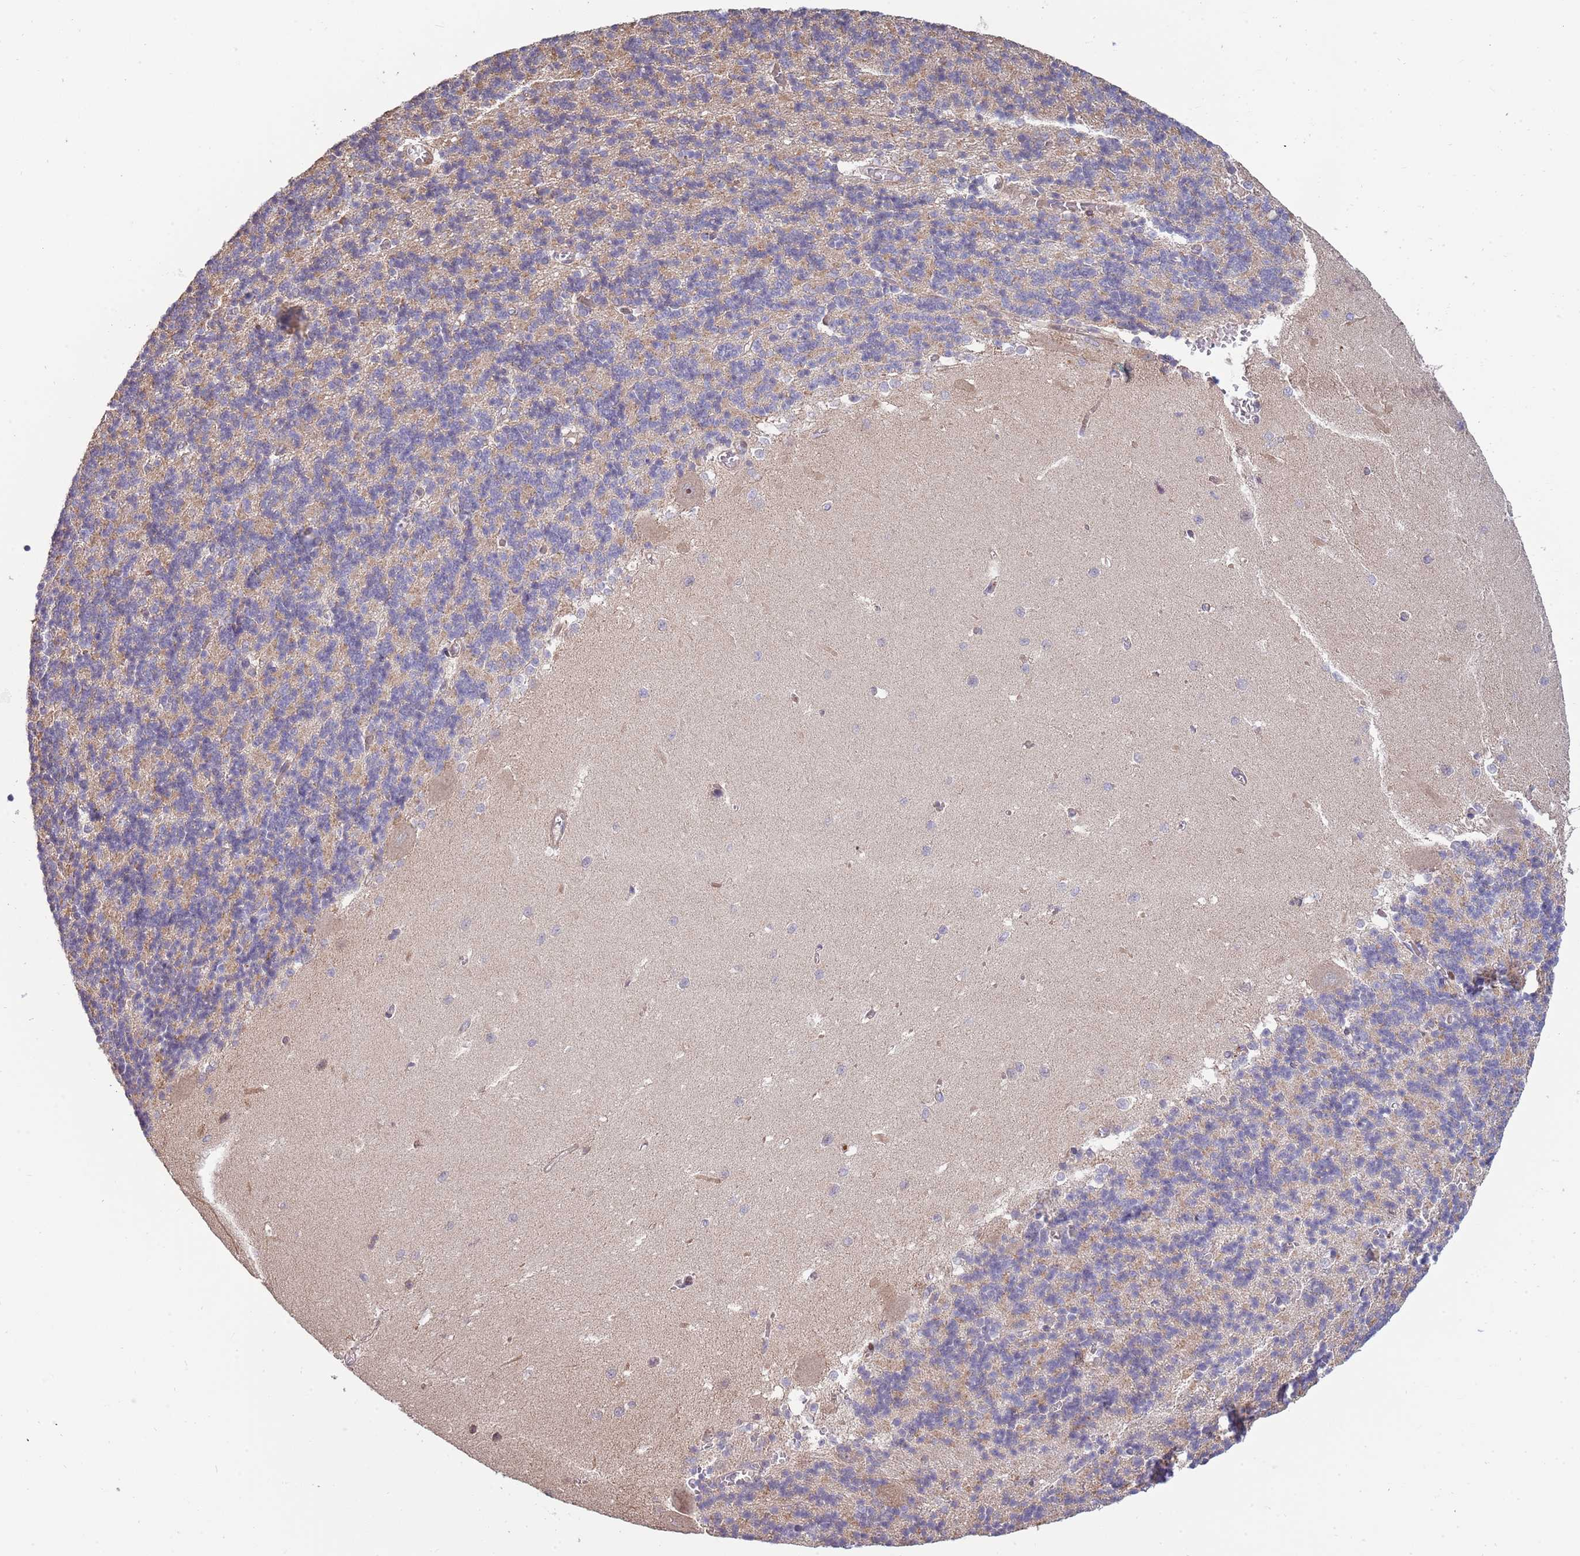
{"staining": {"intensity": "weak", "quantity": "25%-75%", "location": "cytoplasmic/membranous"}, "tissue": "cerebellum", "cell_type": "Cells in granular layer", "image_type": "normal", "snomed": [{"axis": "morphology", "description": "Normal tissue, NOS"}, {"axis": "topography", "description": "Cerebellum"}], "caption": "A brown stain labels weak cytoplasmic/membranous expression of a protein in cells in granular layer of normal cerebellum. (Stains: DAB (3,3'-diaminobenzidine) in brown, nuclei in blue, Microscopy: brightfield microscopy at high magnification).", "gene": "SYNDIG1L", "patient": {"sex": "male", "age": 37}}